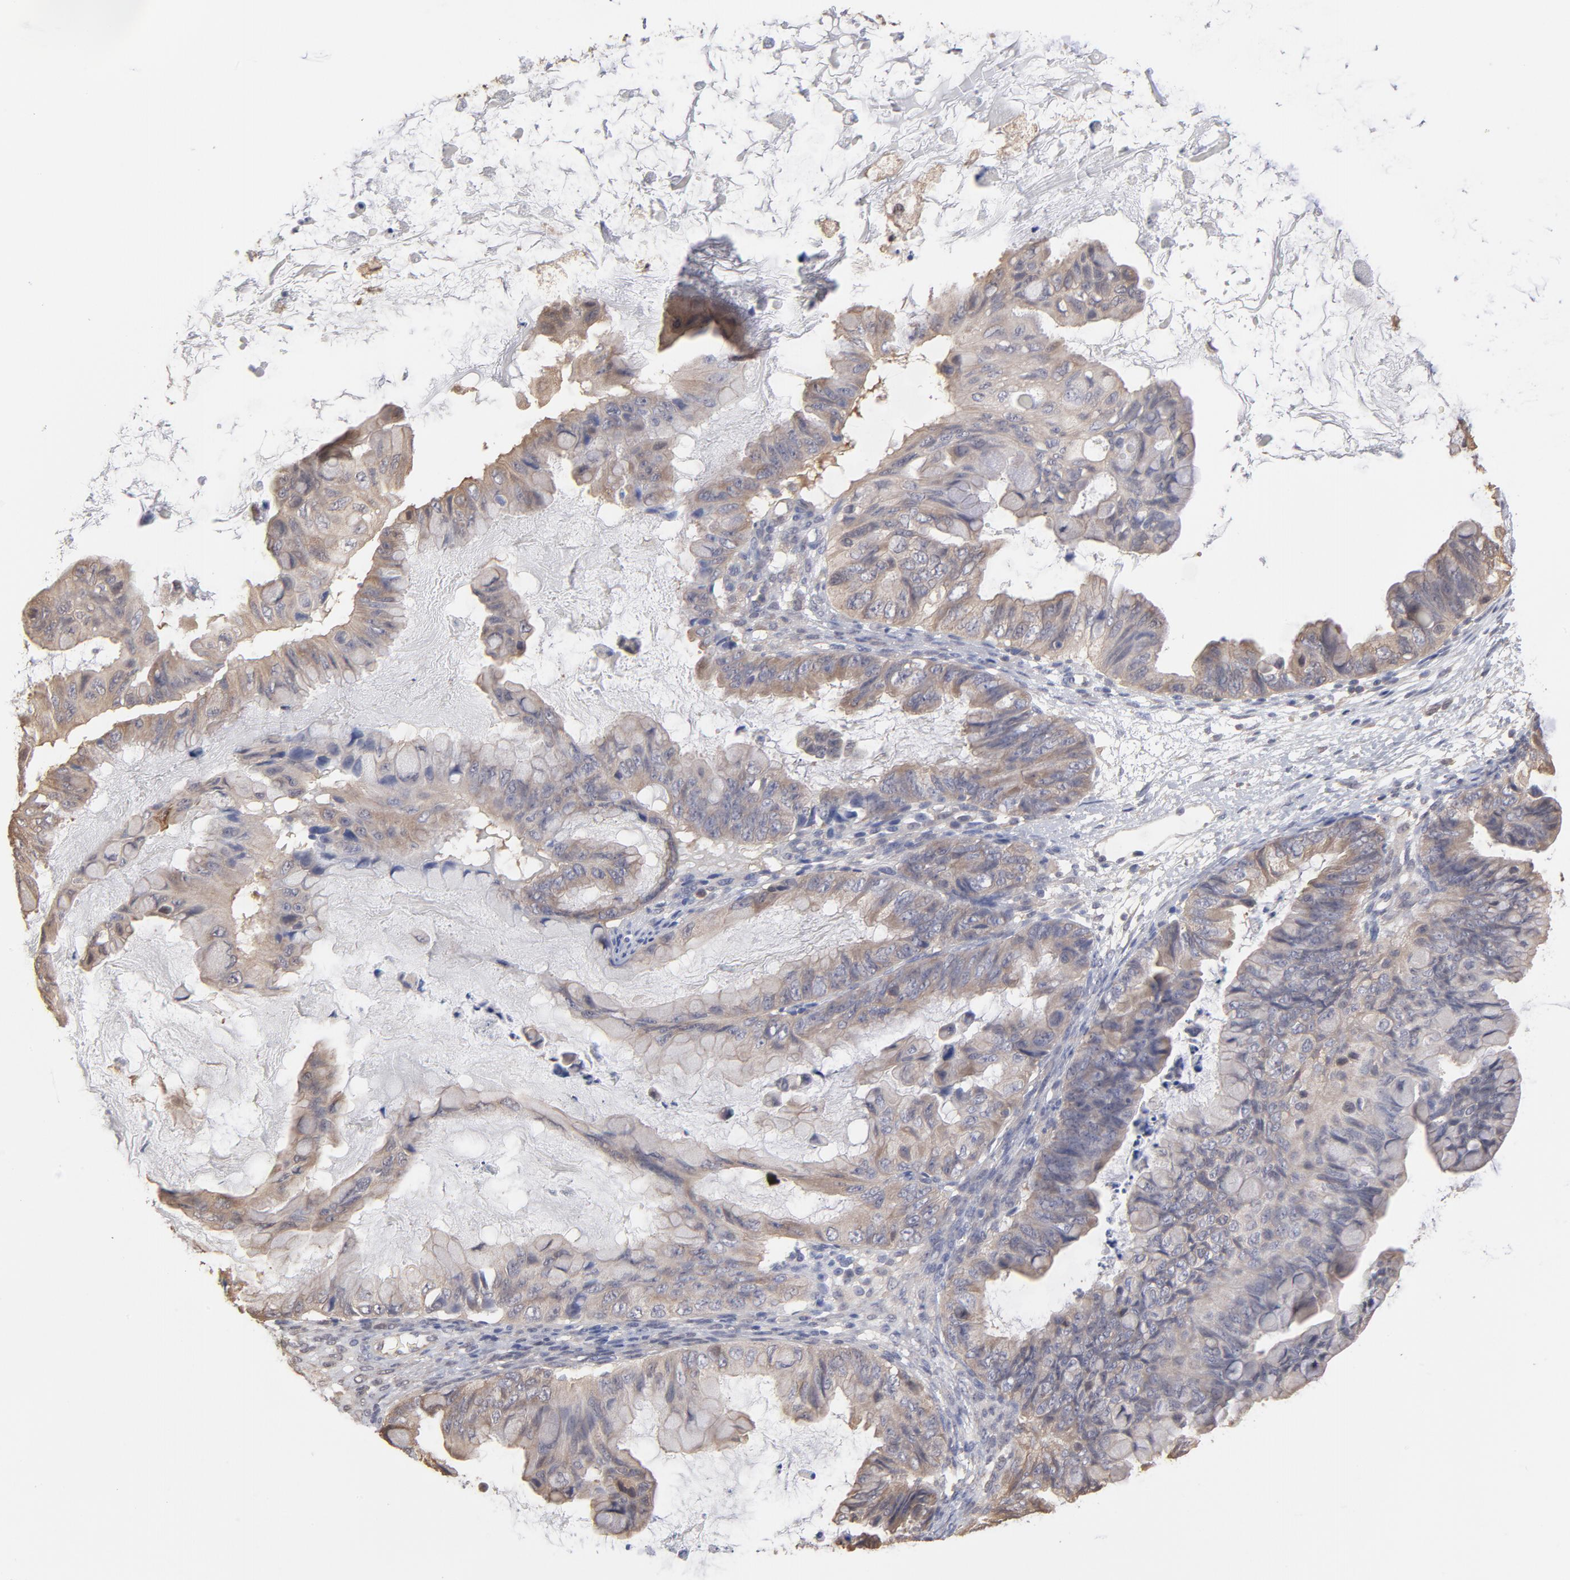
{"staining": {"intensity": "weak", "quantity": ">75%", "location": "cytoplasmic/membranous"}, "tissue": "ovarian cancer", "cell_type": "Tumor cells", "image_type": "cancer", "snomed": [{"axis": "morphology", "description": "Cystadenocarcinoma, mucinous, NOS"}, {"axis": "topography", "description": "Ovary"}], "caption": "A low amount of weak cytoplasmic/membranous staining is identified in approximately >75% of tumor cells in ovarian cancer (mucinous cystadenocarcinoma) tissue.", "gene": "MAP2K2", "patient": {"sex": "female", "age": 36}}